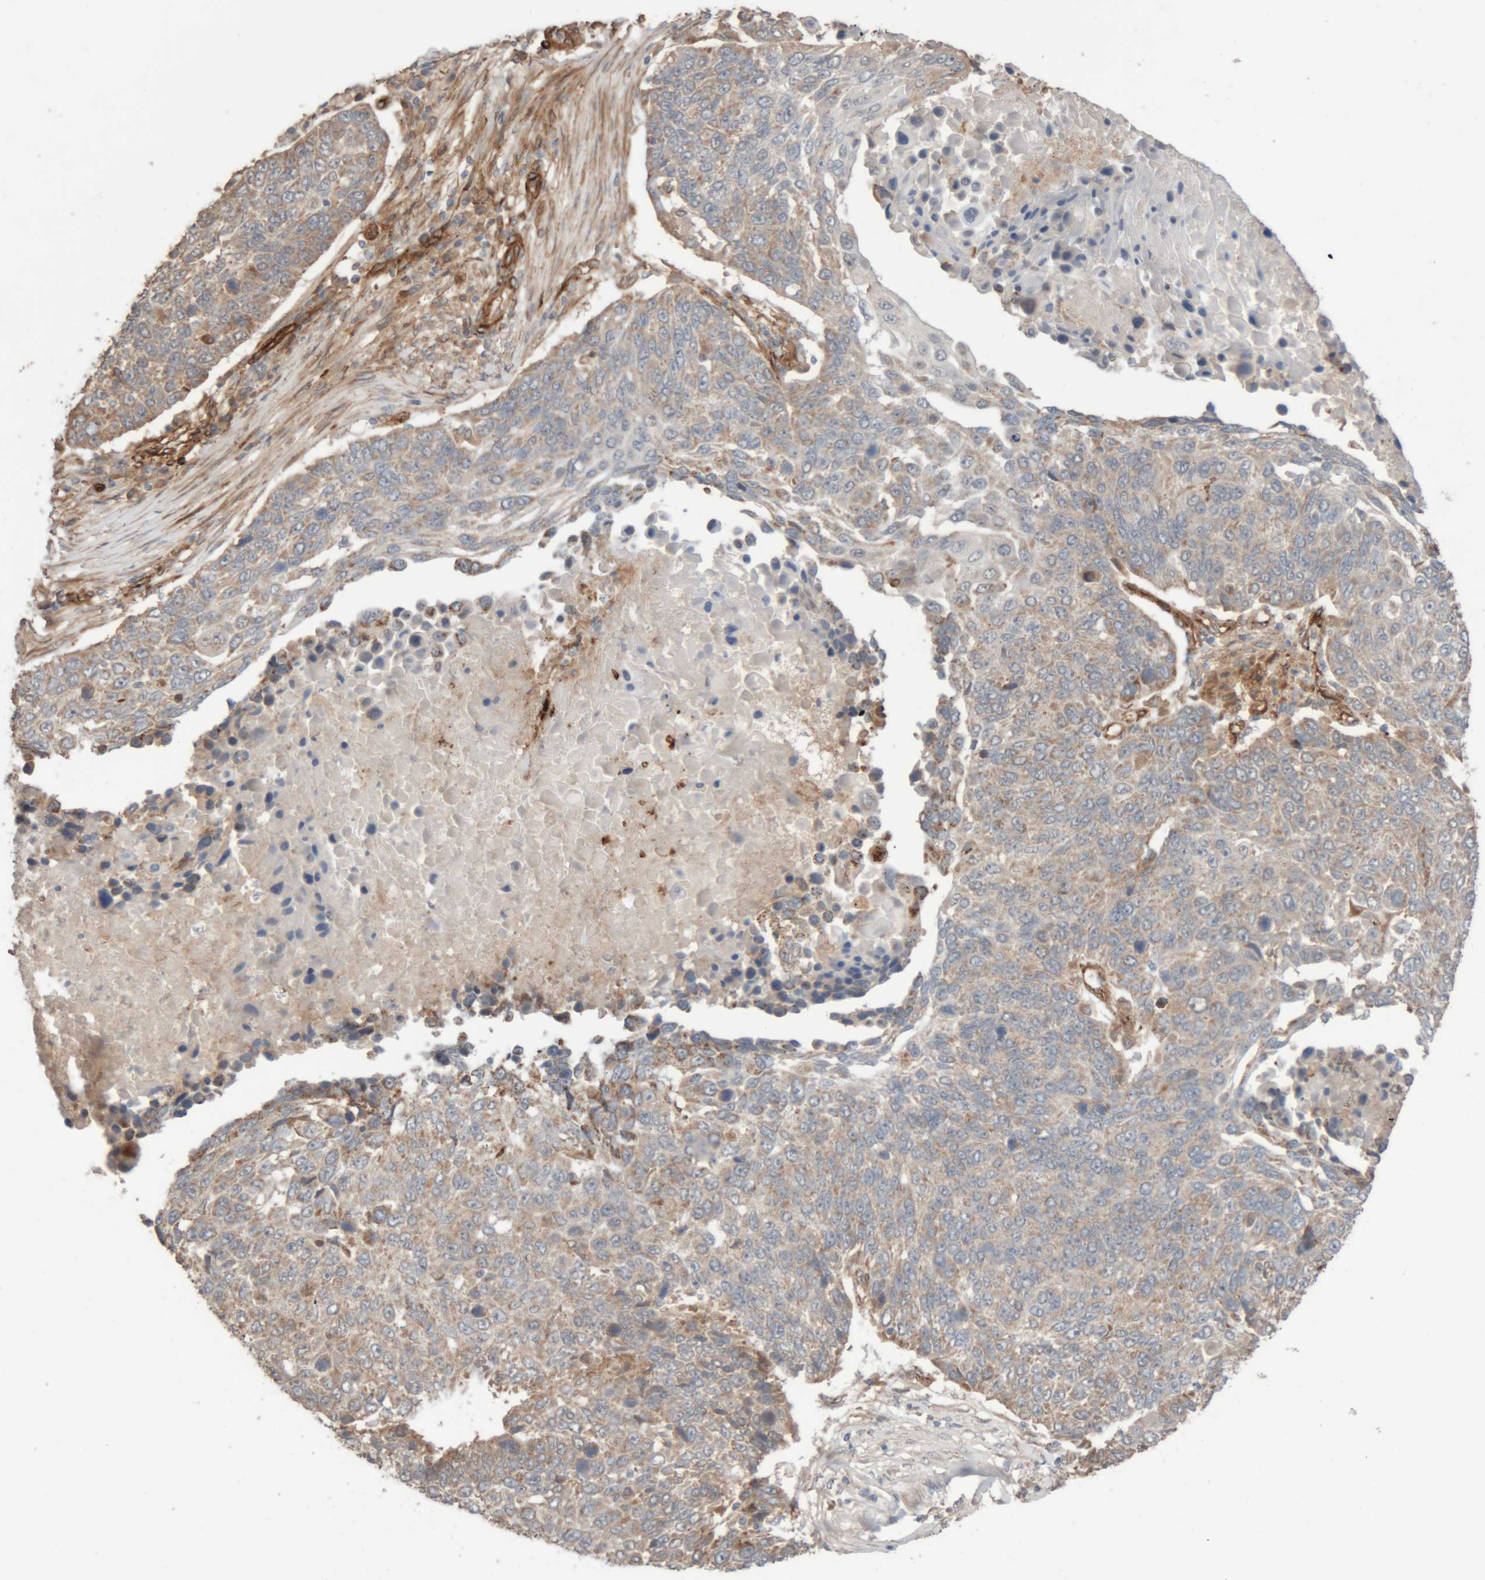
{"staining": {"intensity": "weak", "quantity": "25%-75%", "location": "cytoplasmic/membranous"}, "tissue": "lung cancer", "cell_type": "Tumor cells", "image_type": "cancer", "snomed": [{"axis": "morphology", "description": "Squamous cell carcinoma, NOS"}, {"axis": "topography", "description": "Lung"}], "caption": "A high-resolution histopathology image shows IHC staining of lung squamous cell carcinoma, which shows weak cytoplasmic/membranous expression in approximately 25%-75% of tumor cells.", "gene": "RAB32", "patient": {"sex": "male", "age": 66}}